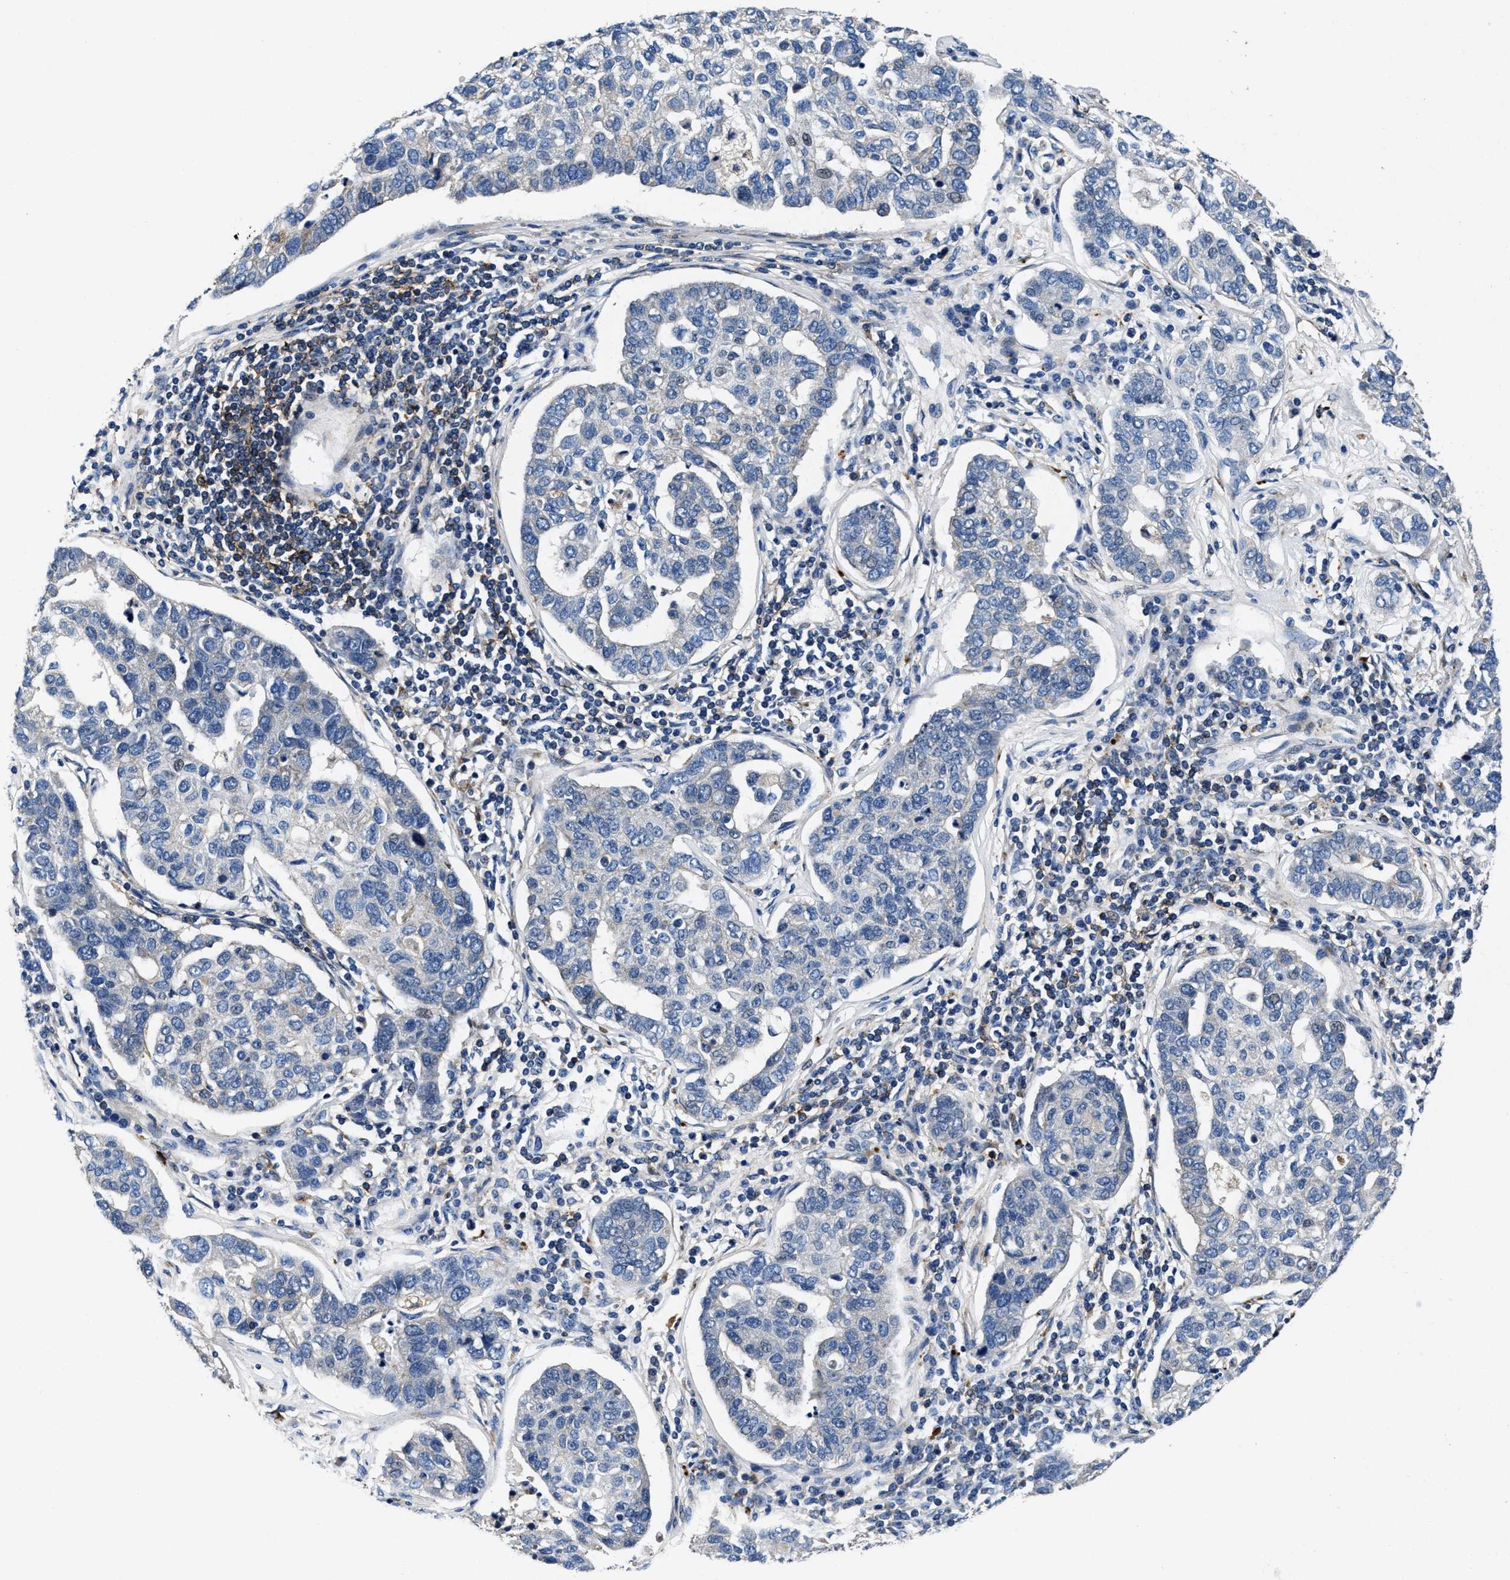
{"staining": {"intensity": "negative", "quantity": "none", "location": "none"}, "tissue": "pancreatic cancer", "cell_type": "Tumor cells", "image_type": "cancer", "snomed": [{"axis": "morphology", "description": "Adenocarcinoma, NOS"}, {"axis": "topography", "description": "Pancreas"}], "caption": "Tumor cells are negative for protein expression in human pancreatic cancer. Nuclei are stained in blue.", "gene": "C2orf66", "patient": {"sex": "female", "age": 61}}